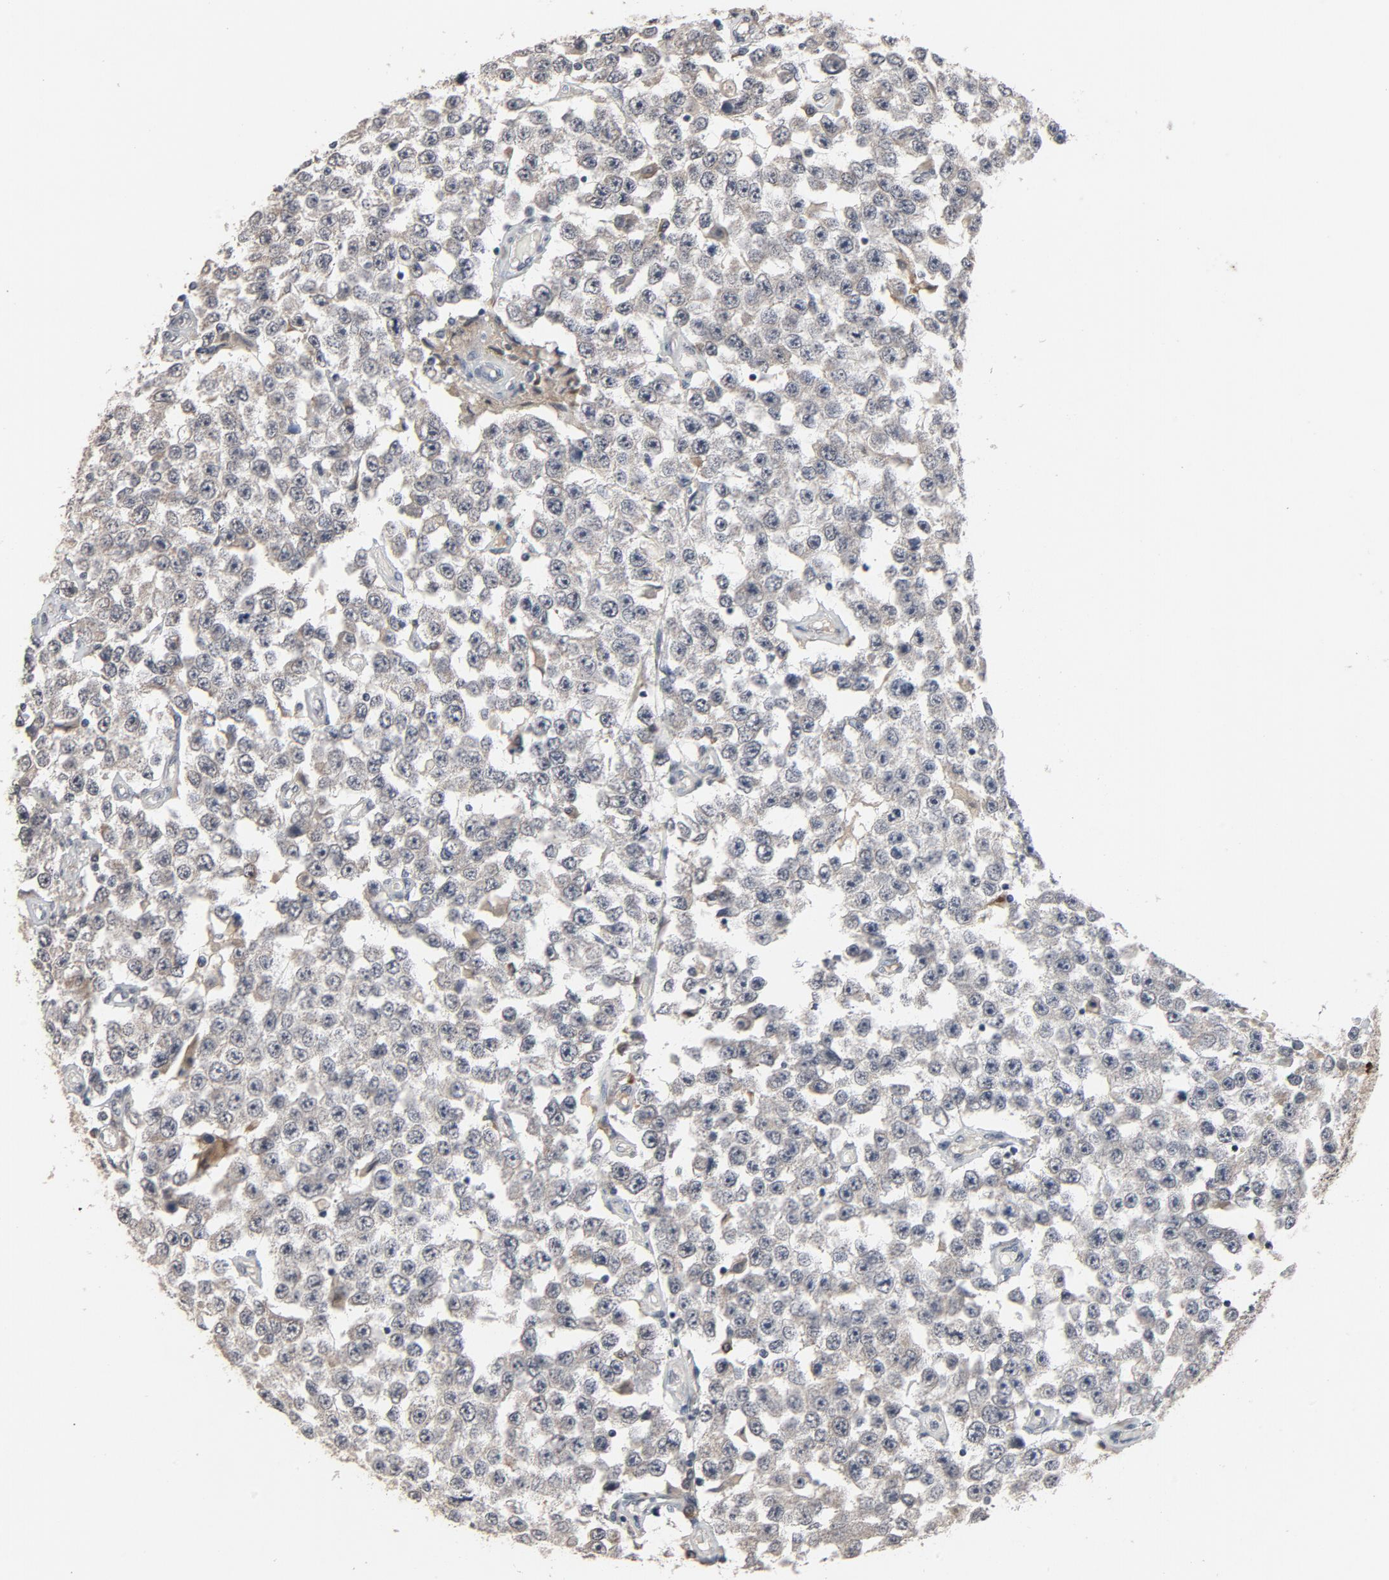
{"staining": {"intensity": "negative", "quantity": "none", "location": "none"}, "tissue": "testis cancer", "cell_type": "Tumor cells", "image_type": "cancer", "snomed": [{"axis": "morphology", "description": "Seminoma, NOS"}, {"axis": "topography", "description": "Testis"}], "caption": "The immunohistochemistry (IHC) micrograph has no significant staining in tumor cells of testis cancer tissue.", "gene": "MT3", "patient": {"sex": "male", "age": 52}}